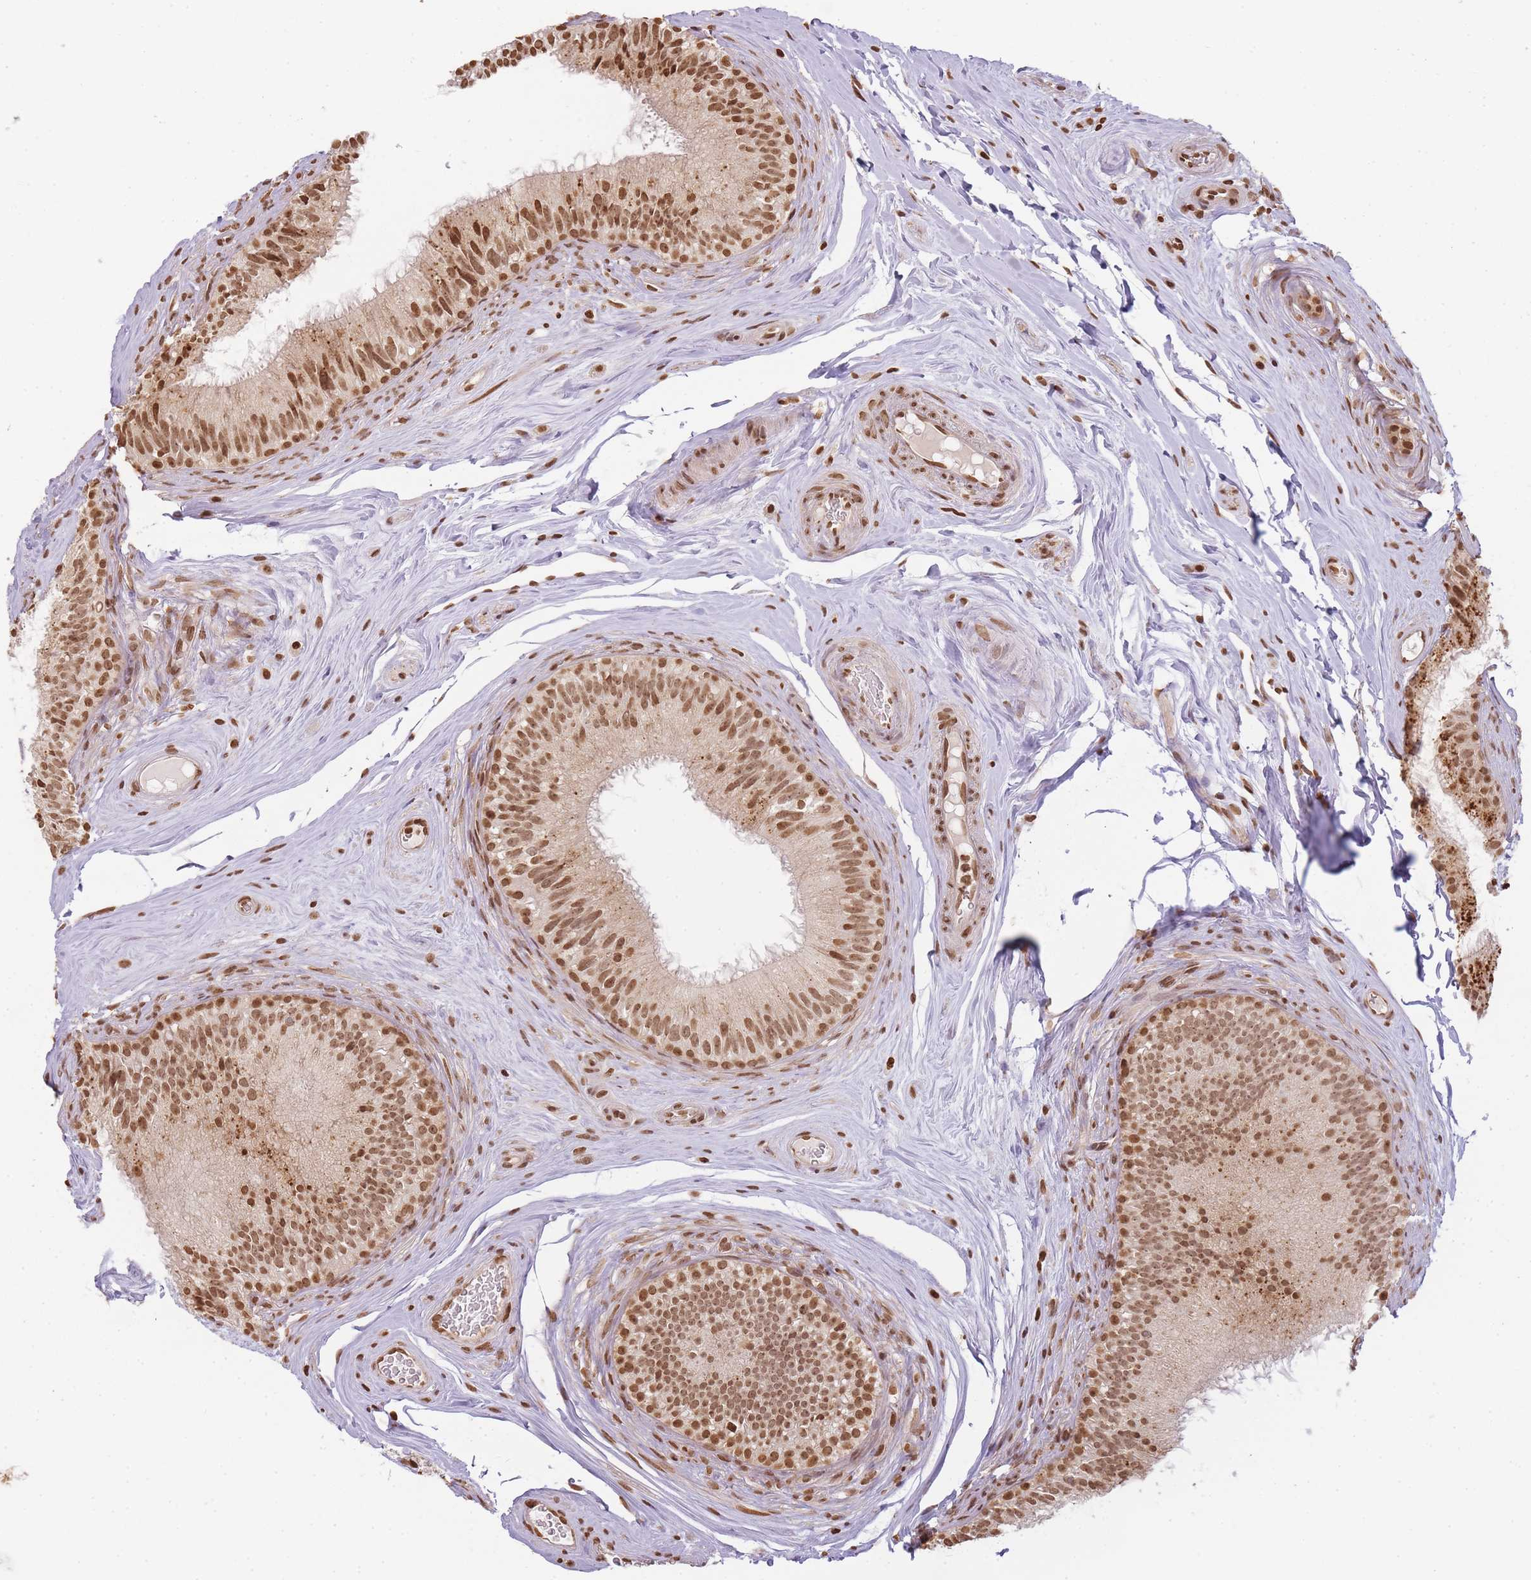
{"staining": {"intensity": "strong", "quantity": ">75%", "location": "cytoplasmic/membranous,nuclear"}, "tissue": "epididymis", "cell_type": "Glandular cells", "image_type": "normal", "snomed": [{"axis": "morphology", "description": "Normal tissue, NOS"}, {"axis": "topography", "description": "Epididymis"}], "caption": "Immunohistochemistry (DAB (3,3'-diaminobenzidine)) staining of normal epididymis demonstrates strong cytoplasmic/membranous,nuclear protein expression in approximately >75% of glandular cells. (brown staining indicates protein expression, while blue staining denotes nuclei).", "gene": "WWTR1", "patient": {"sex": "male", "age": 34}}